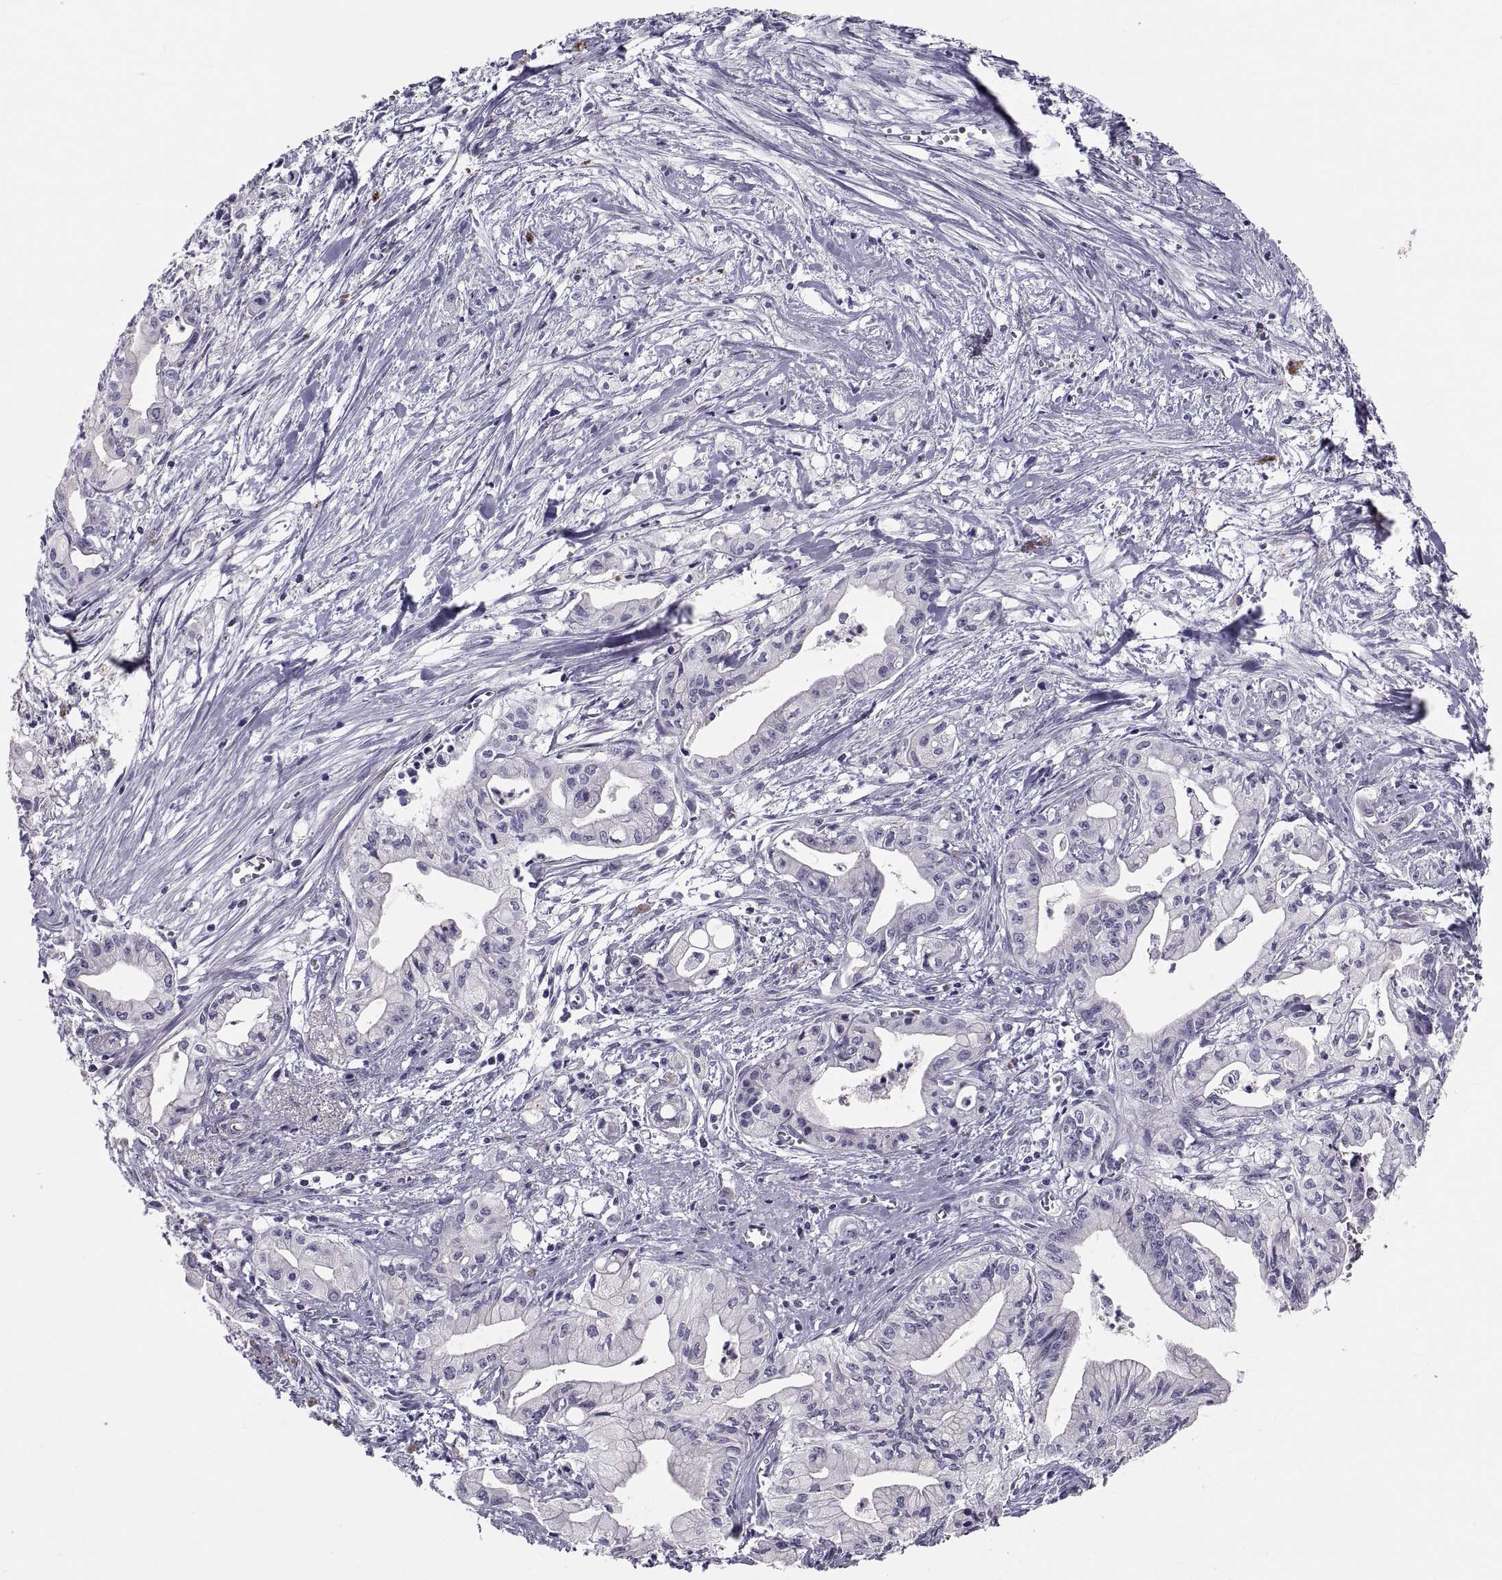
{"staining": {"intensity": "negative", "quantity": "none", "location": "none"}, "tissue": "pancreatic cancer", "cell_type": "Tumor cells", "image_type": "cancer", "snomed": [{"axis": "morphology", "description": "Adenocarcinoma, NOS"}, {"axis": "topography", "description": "Pancreas"}], "caption": "This image is of adenocarcinoma (pancreatic) stained with immunohistochemistry (IHC) to label a protein in brown with the nuclei are counter-stained blue. There is no staining in tumor cells.", "gene": "PDZRN4", "patient": {"sex": "male", "age": 71}}